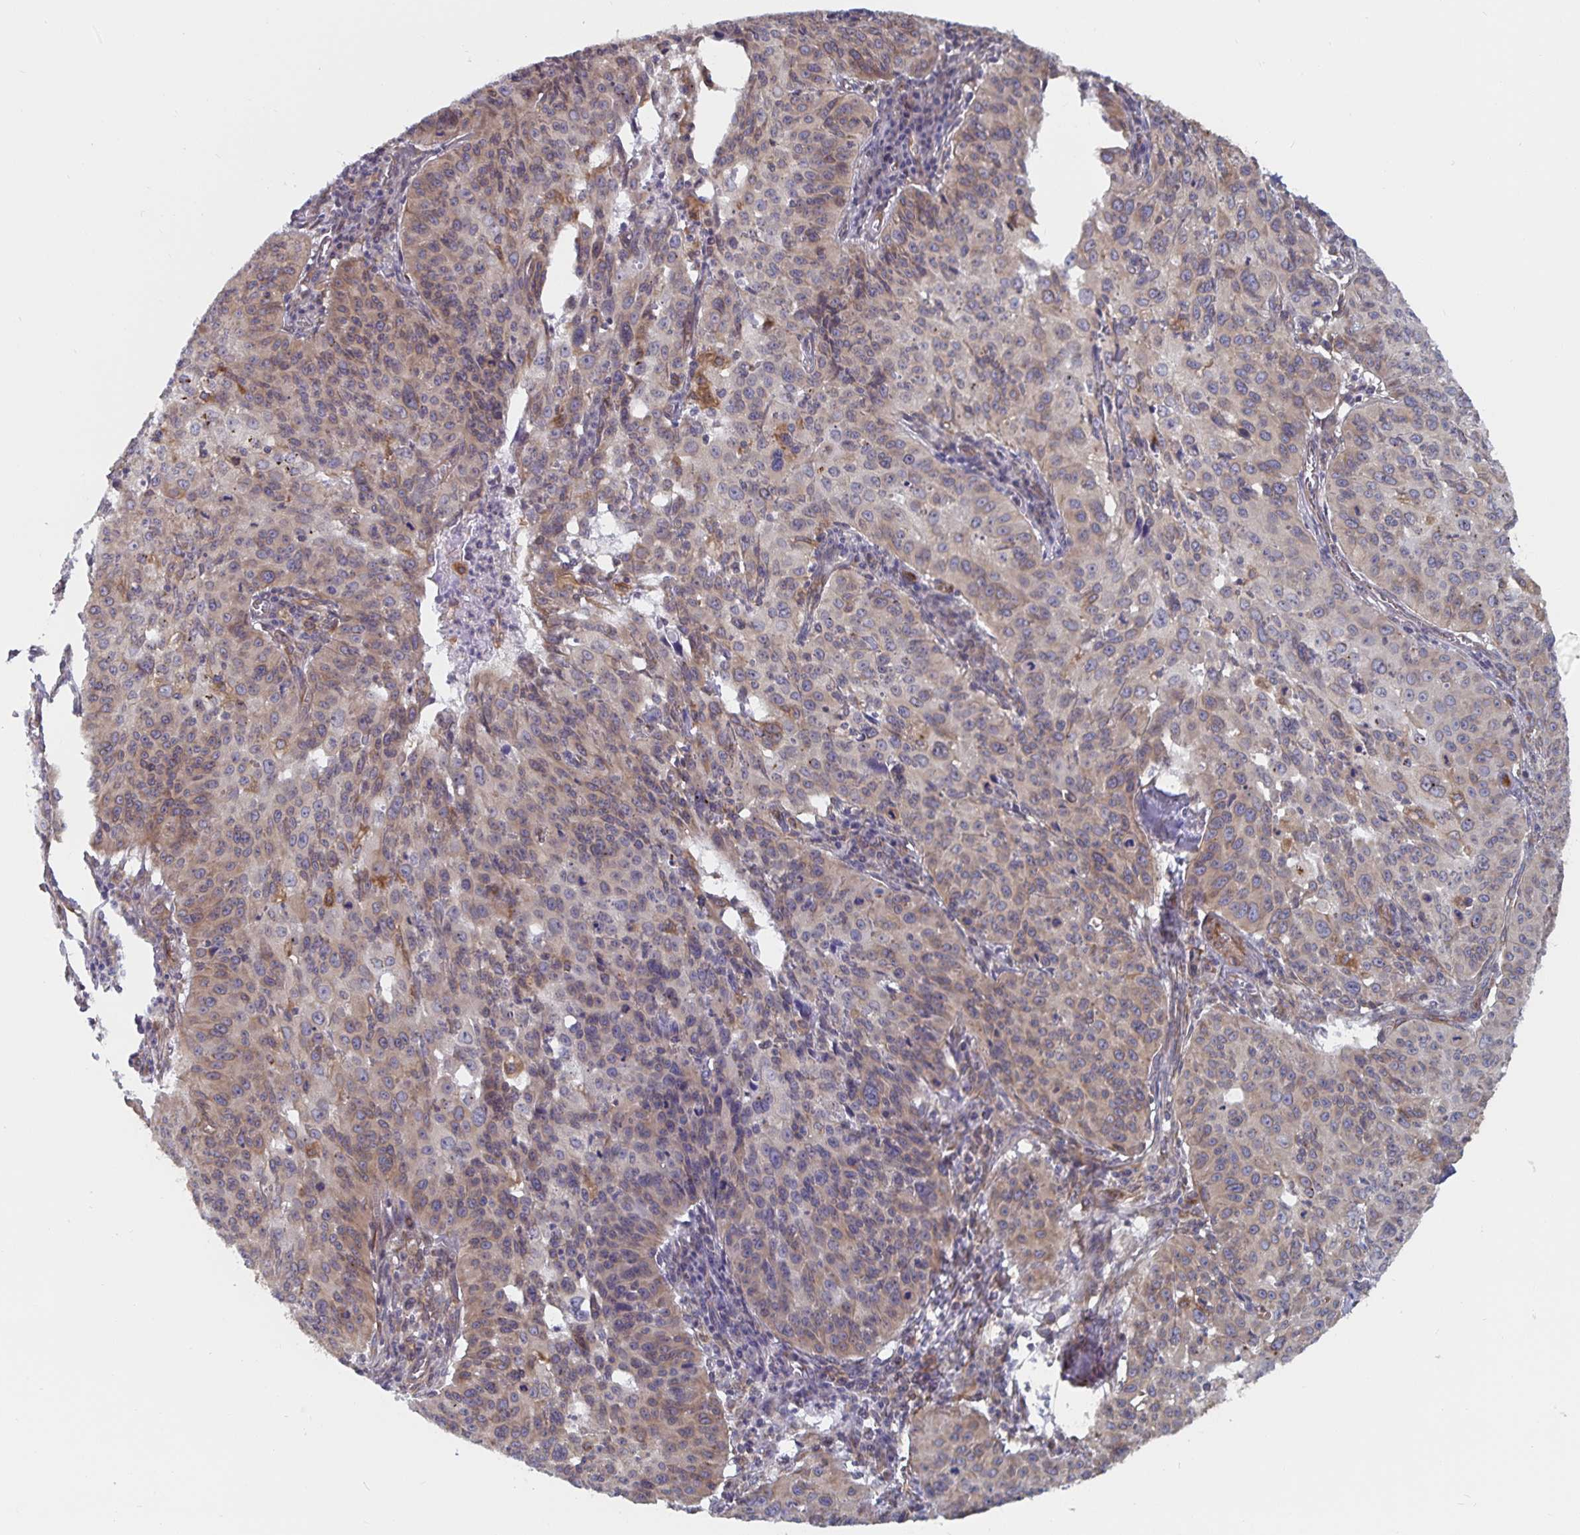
{"staining": {"intensity": "weak", "quantity": "25%-75%", "location": "cytoplasmic/membranous"}, "tissue": "cervical cancer", "cell_type": "Tumor cells", "image_type": "cancer", "snomed": [{"axis": "morphology", "description": "Squamous cell carcinoma, NOS"}, {"axis": "topography", "description": "Cervix"}], "caption": "A brown stain labels weak cytoplasmic/membranous staining of a protein in human cervical cancer (squamous cell carcinoma) tumor cells.", "gene": "BCAP29", "patient": {"sex": "female", "age": 31}}